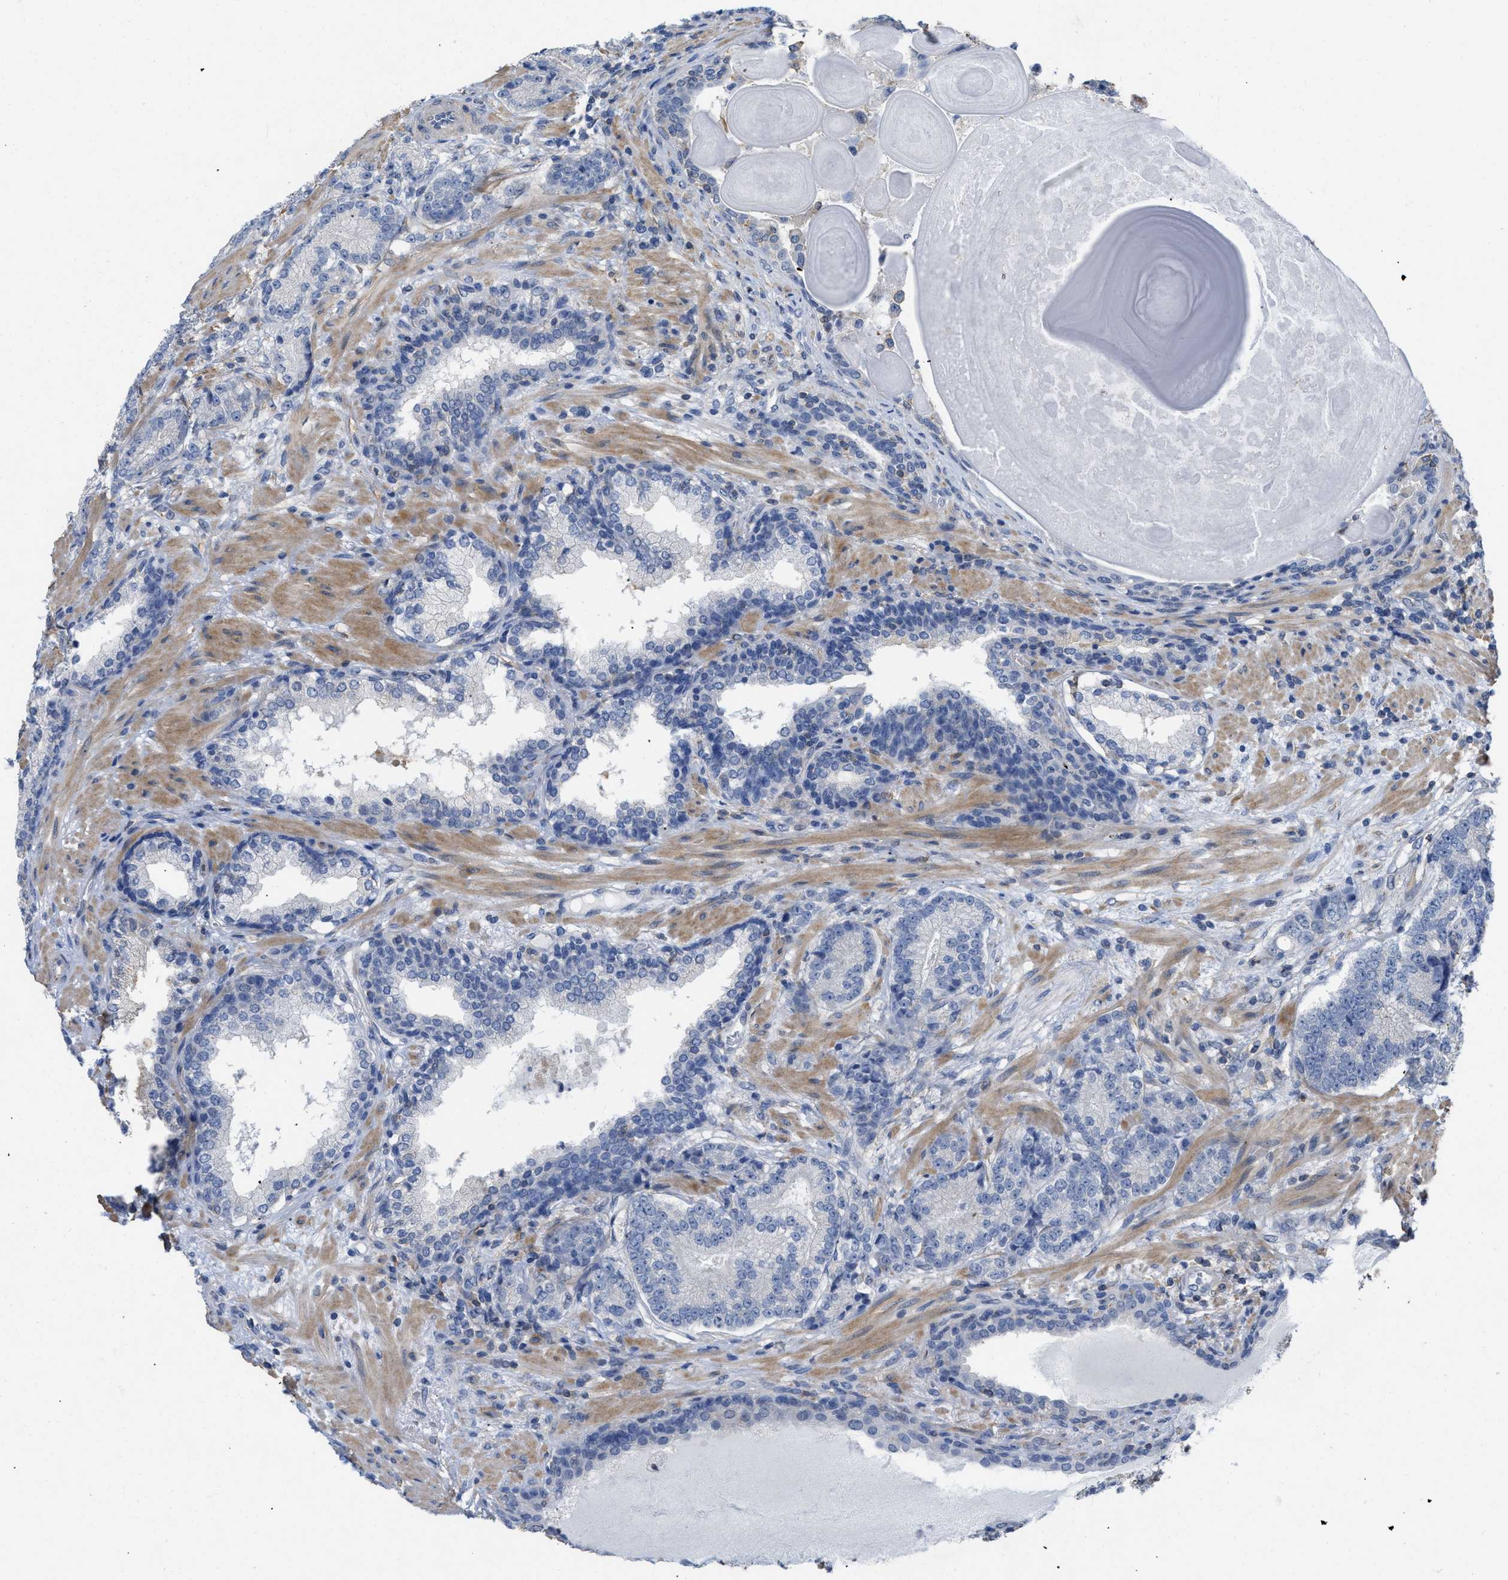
{"staining": {"intensity": "negative", "quantity": "none", "location": "none"}, "tissue": "prostate cancer", "cell_type": "Tumor cells", "image_type": "cancer", "snomed": [{"axis": "morphology", "description": "Adenocarcinoma, High grade"}, {"axis": "topography", "description": "Prostate"}], "caption": "A photomicrograph of prostate cancer (high-grade adenocarcinoma) stained for a protein demonstrates no brown staining in tumor cells.", "gene": "TMEM131", "patient": {"sex": "male", "age": 61}}